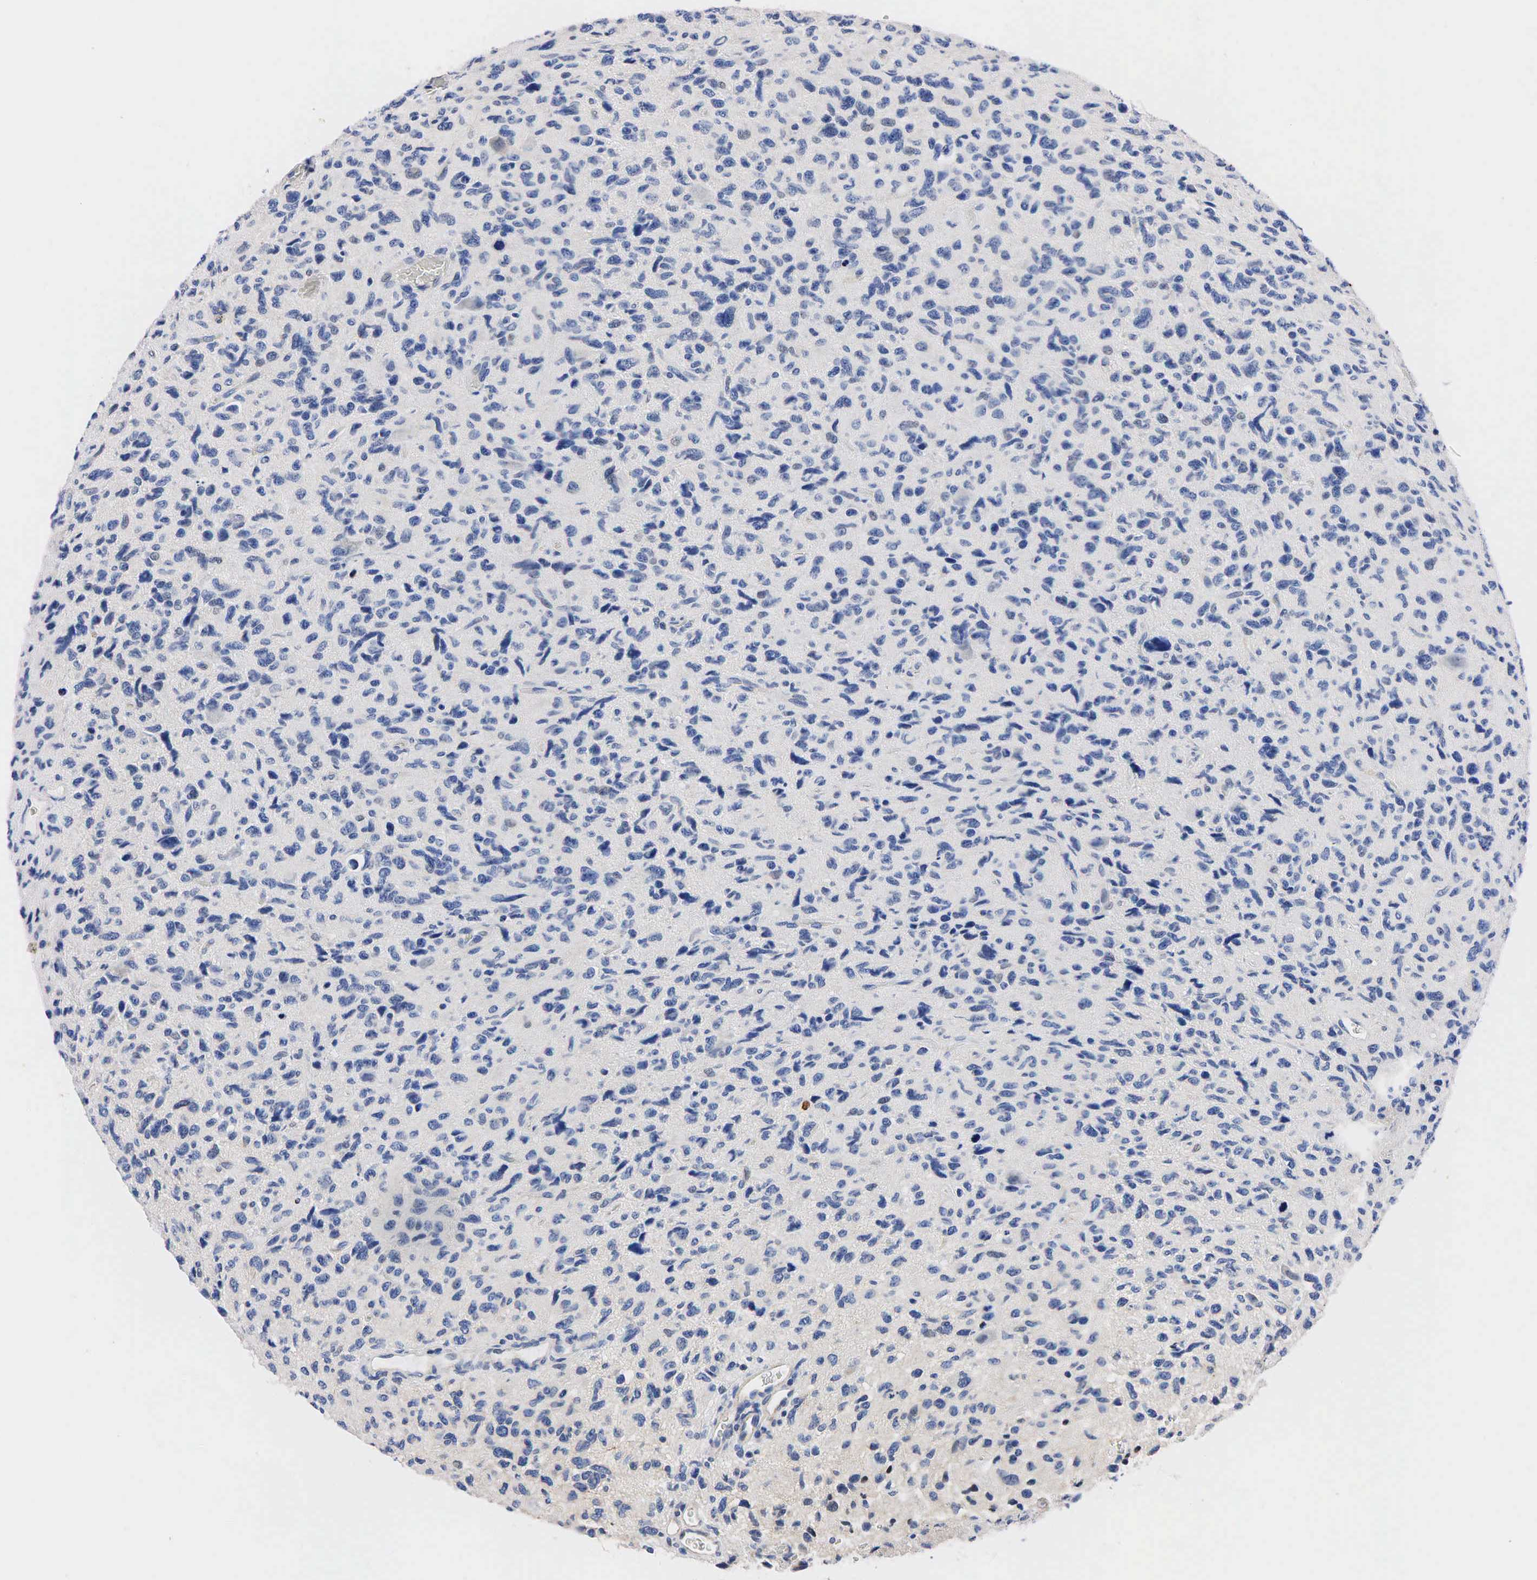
{"staining": {"intensity": "negative", "quantity": "none", "location": "none"}, "tissue": "glioma", "cell_type": "Tumor cells", "image_type": "cancer", "snomed": [{"axis": "morphology", "description": "Glioma, malignant, High grade"}, {"axis": "topography", "description": "Brain"}], "caption": "Protein analysis of glioma exhibits no significant expression in tumor cells.", "gene": "PGR", "patient": {"sex": "female", "age": 60}}